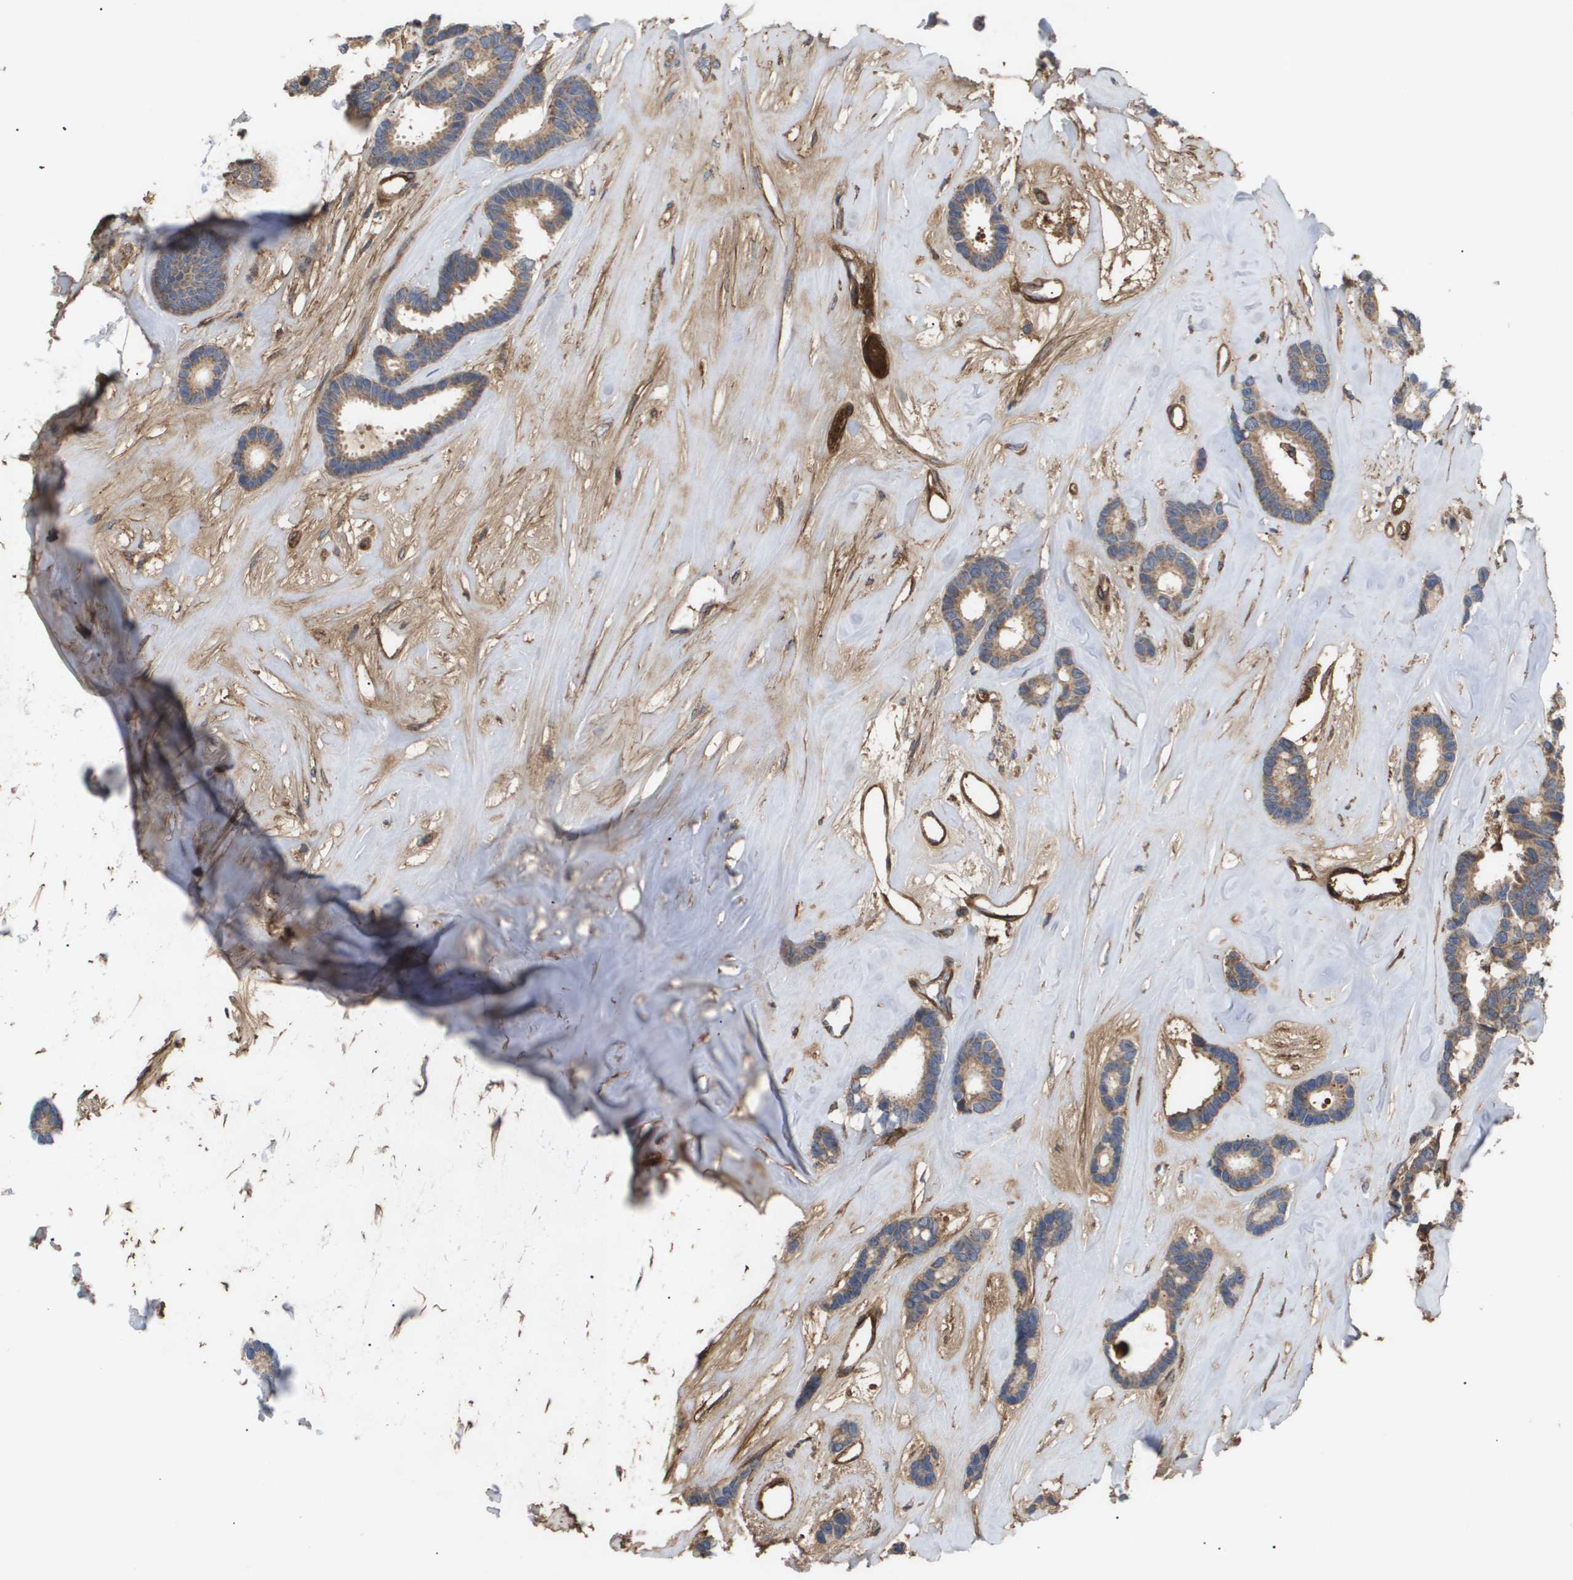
{"staining": {"intensity": "moderate", "quantity": ">75%", "location": "cytoplasmic/membranous"}, "tissue": "breast cancer", "cell_type": "Tumor cells", "image_type": "cancer", "snomed": [{"axis": "morphology", "description": "Duct carcinoma"}, {"axis": "topography", "description": "Breast"}], "caption": "Breast cancer stained for a protein (brown) reveals moderate cytoplasmic/membranous positive staining in about >75% of tumor cells.", "gene": "TNS1", "patient": {"sex": "female", "age": 87}}